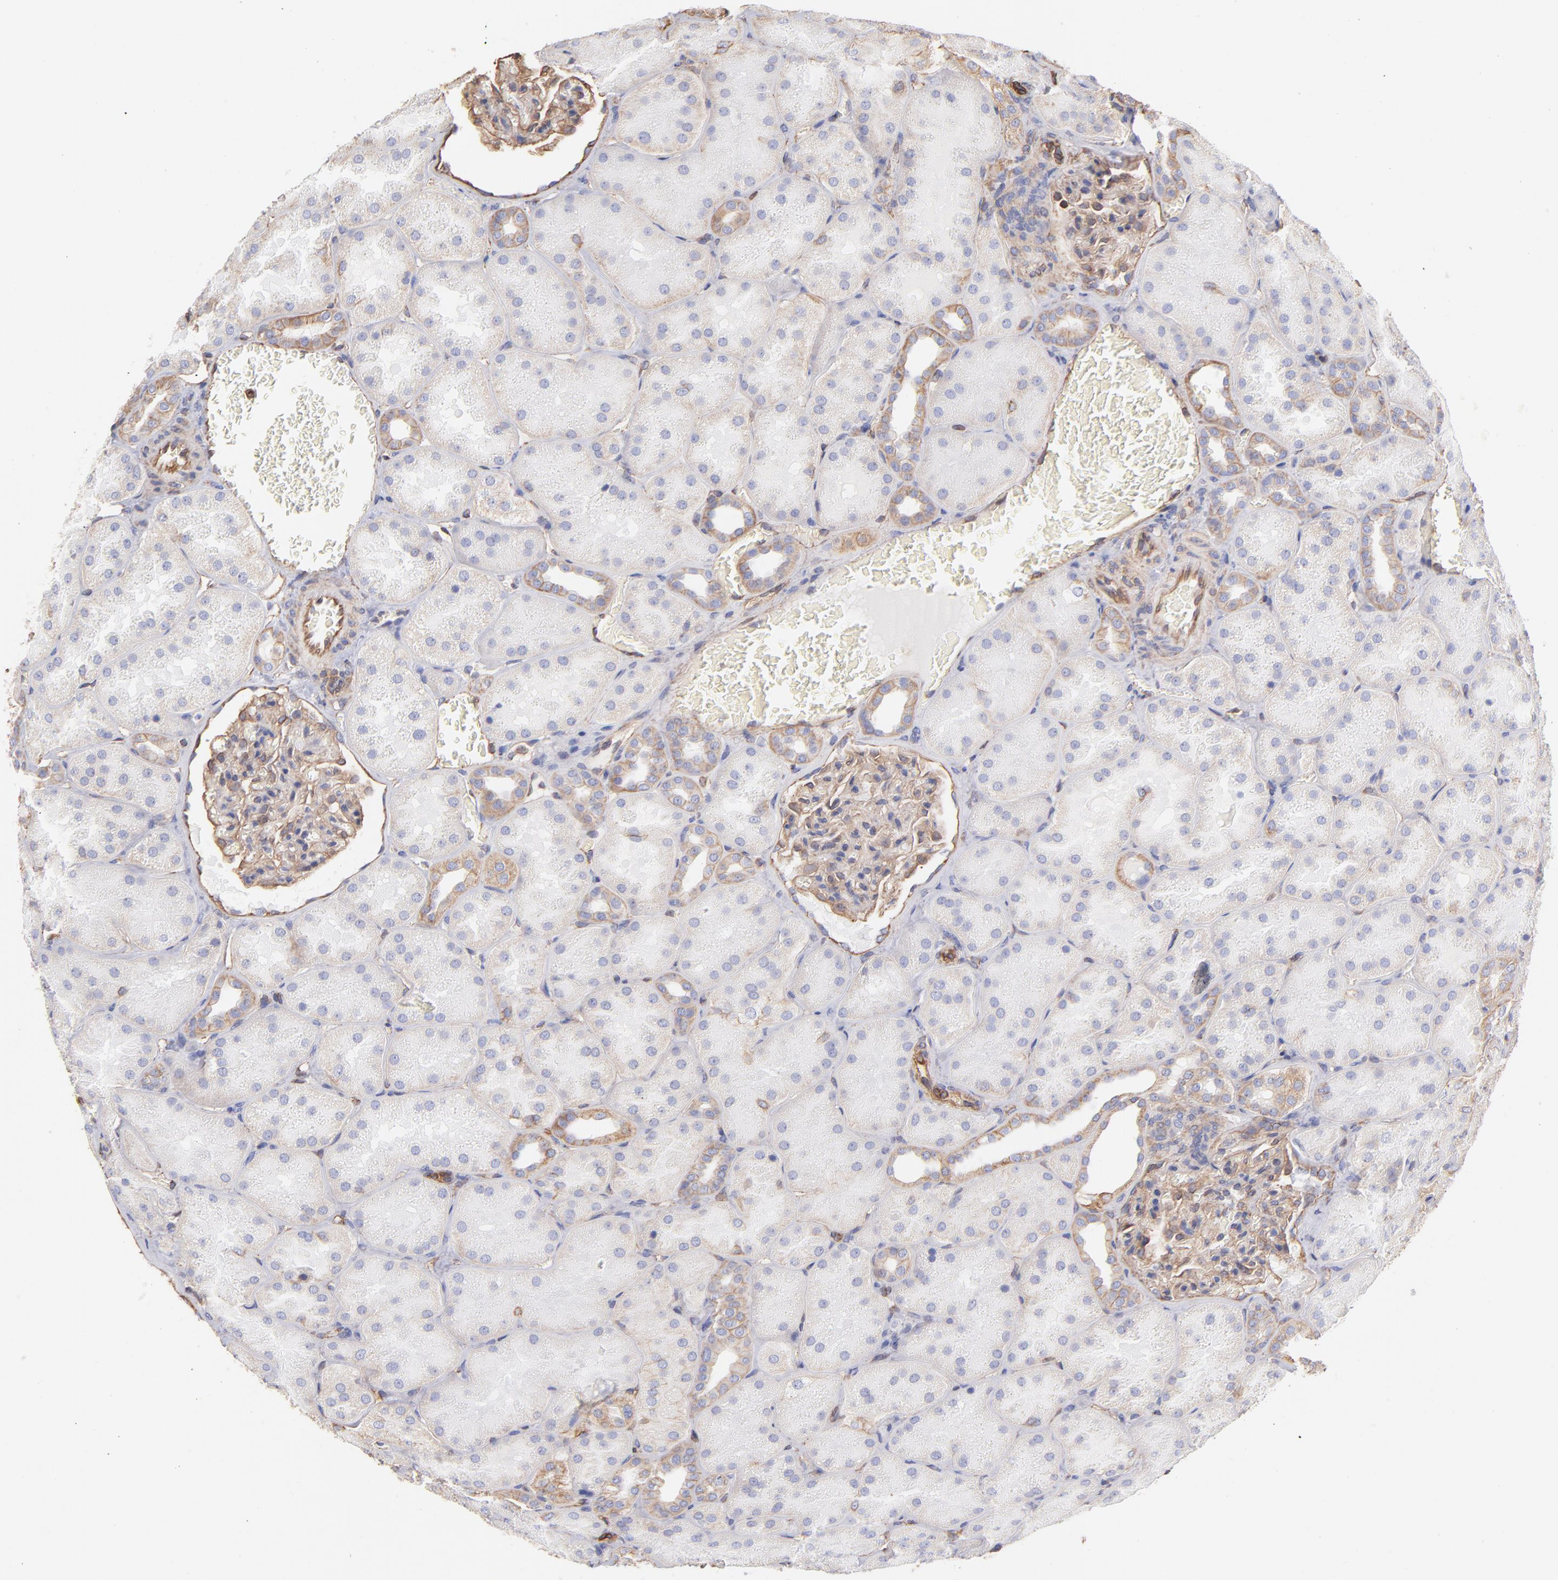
{"staining": {"intensity": "weak", "quantity": "25%-75%", "location": "cytoplasmic/membranous"}, "tissue": "kidney", "cell_type": "Cells in glomeruli", "image_type": "normal", "snomed": [{"axis": "morphology", "description": "Normal tissue, NOS"}, {"axis": "topography", "description": "Kidney"}], "caption": "A micrograph of human kidney stained for a protein shows weak cytoplasmic/membranous brown staining in cells in glomeruli.", "gene": "PLEC", "patient": {"sex": "male", "age": 28}}